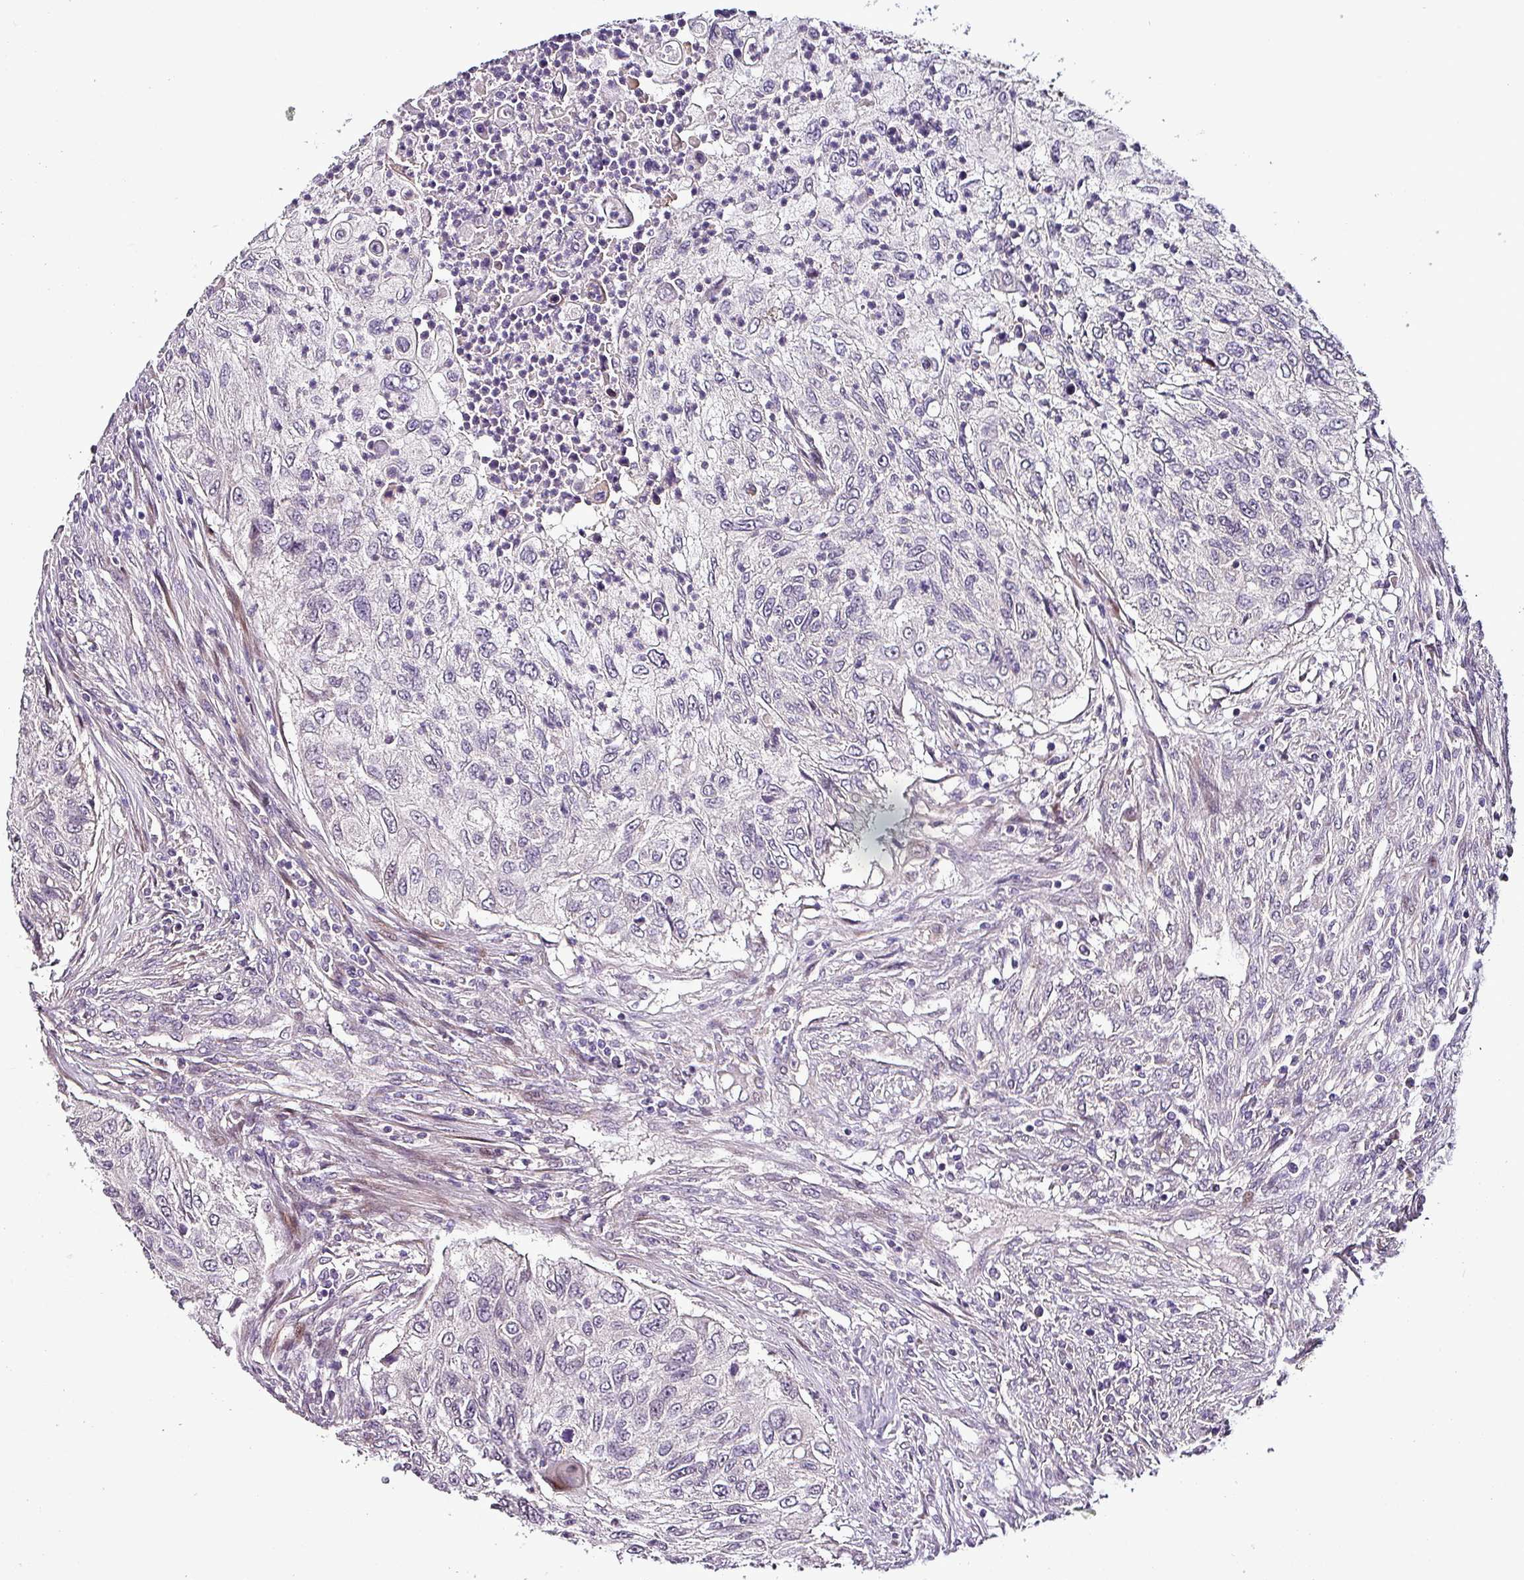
{"staining": {"intensity": "negative", "quantity": "none", "location": "none"}, "tissue": "urothelial cancer", "cell_type": "Tumor cells", "image_type": "cancer", "snomed": [{"axis": "morphology", "description": "Urothelial carcinoma, High grade"}, {"axis": "topography", "description": "Urinary bladder"}], "caption": "Tumor cells show no significant positivity in urothelial cancer.", "gene": "GRAPL", "patient": {"sex": "female", "age": 60}}